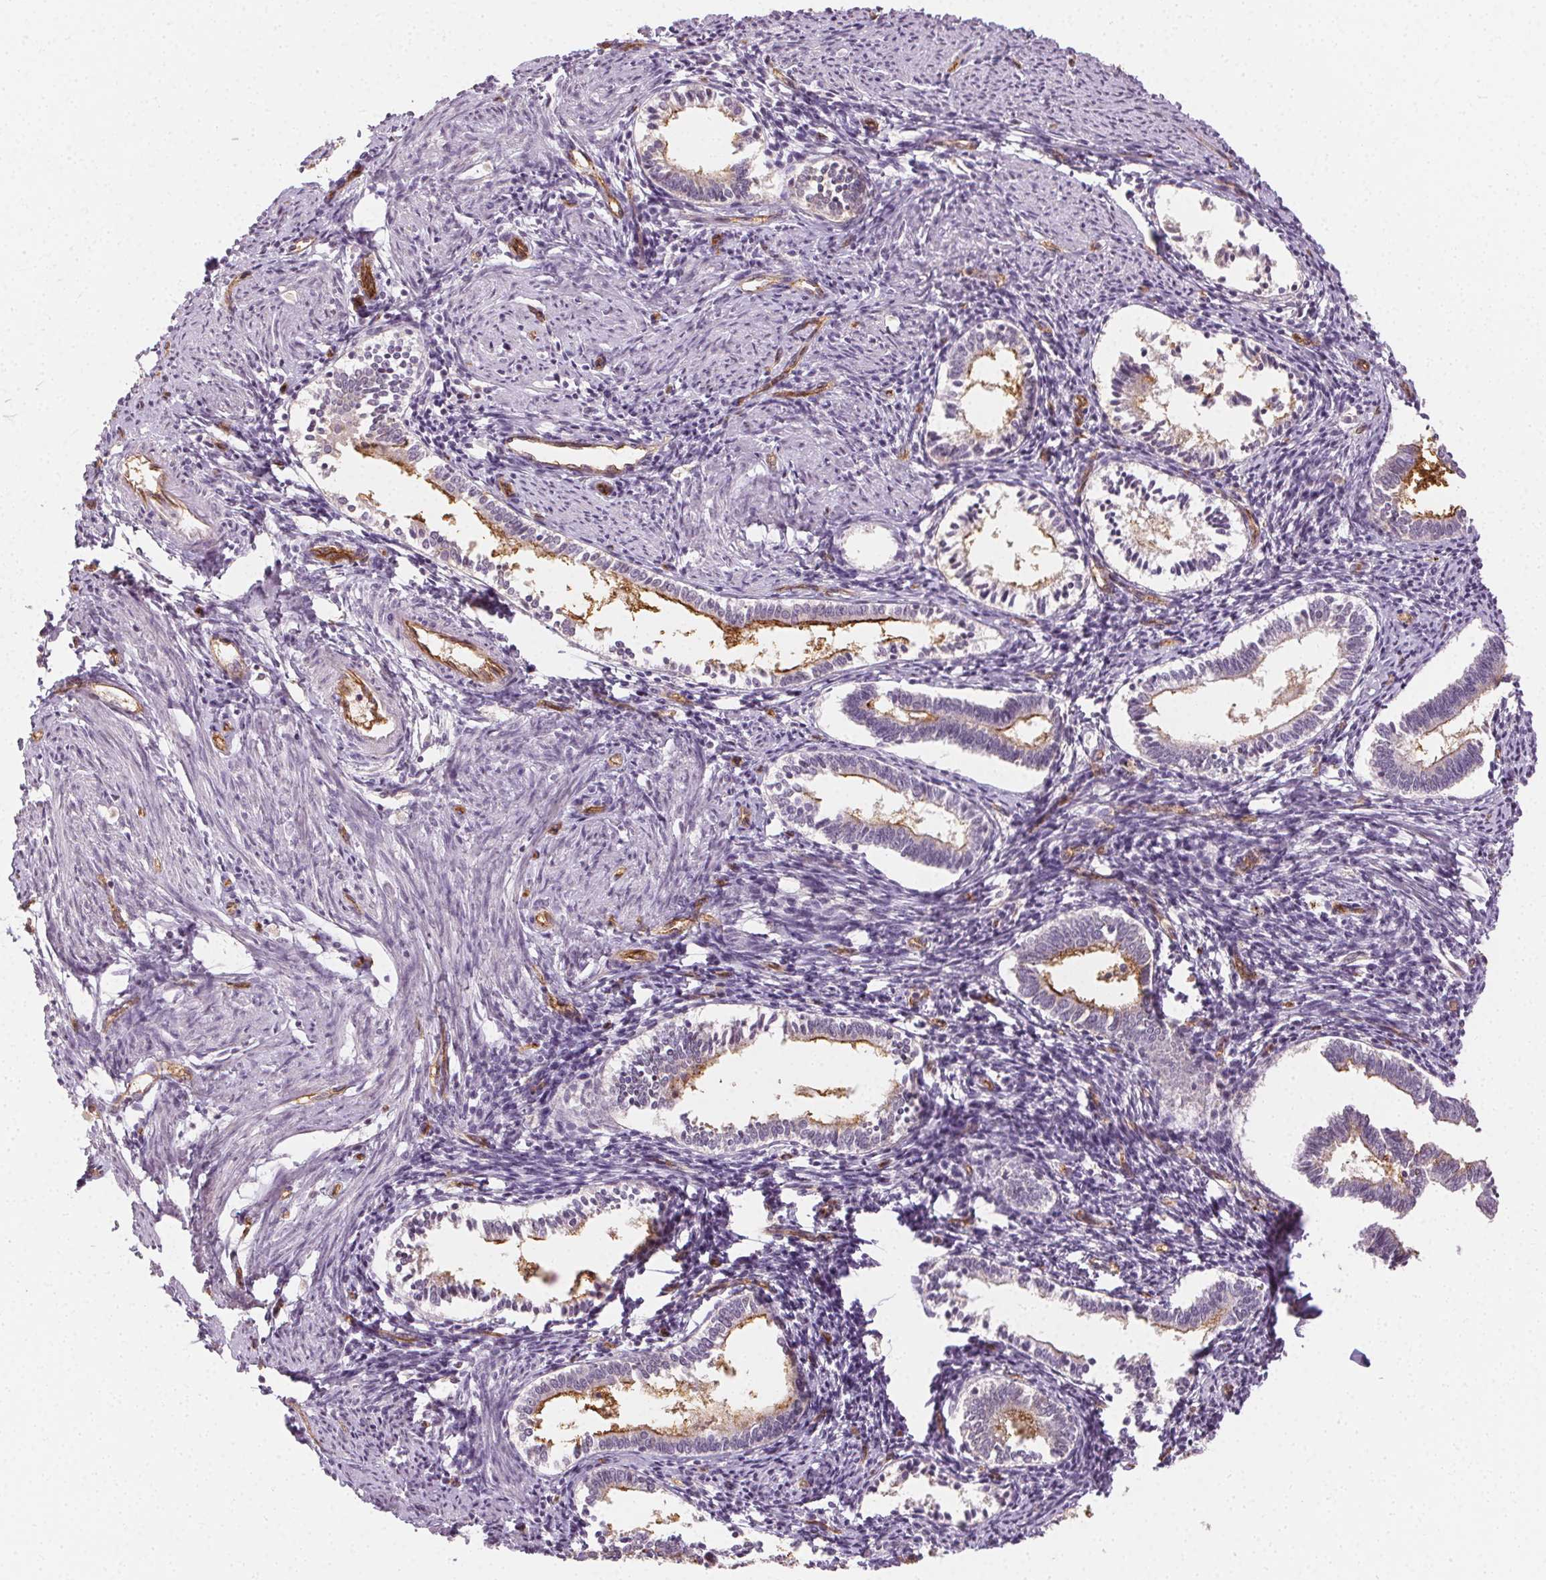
{"staining": {"intensity": "negative", "quantity": "none", "location": "none"}, "tissue": "endometrium", "cell_type": "Cells in endometrial stroma", "image_type": "normal", "snomed": [{"axis": "morphology", "description": "Normal tissue, NOS"}, {"axis": "topography", "description": "Endometrium"}], "caption": "DAB (3,3'-diaminobenzidine) immunohistochemical staining of unremarkable human endometrium shows no significant staining in cells in endometrial stroma. (DAB (3,3'-diaminobenzidine) IHC with hematoxylin counter stain).", "gene": "PODXL", "patient": {"sex": "female", "age": 41}}